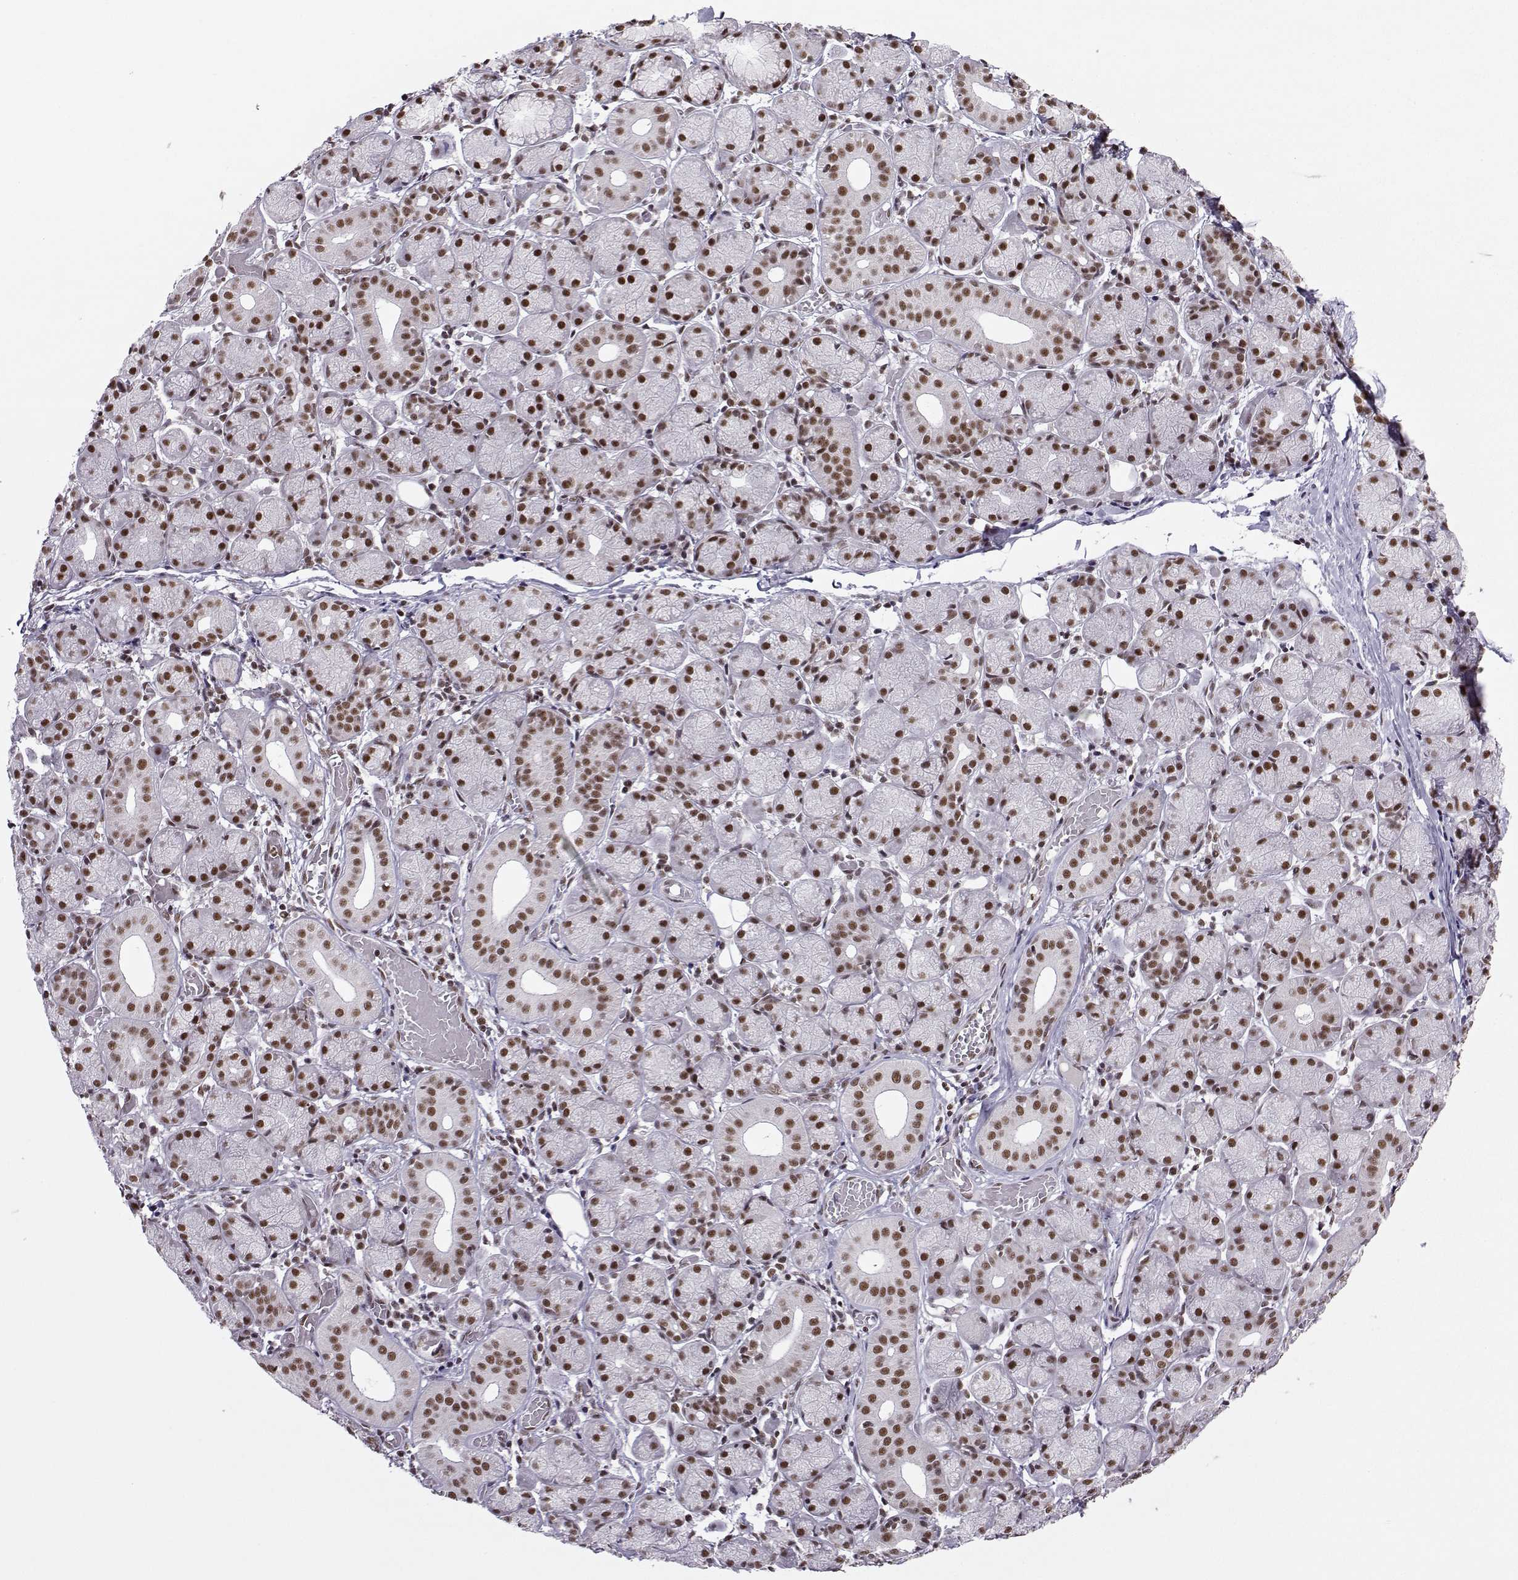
{"staining": {"intensity": "moderate", "quantity": "25%-75%", "location": "nuclear"}, "tissue": "salivary gland", "cell_type": "Glandular cells", "image_type": "normal", "snomed": [{"axis": "morphology", "description": "Normal tissue, NOS"}, {"axis": "topography", "description": "Salivary gland"}, {"axis": "topography", "description": "Peripheral nerve tissue"}], "caption": "Salivary gland stained with immunohistochemistry reveals moderate nuclear positivity in approximately 25%-75% of glandular cells.", "gene": "SNRPB2", "patient": {"sex": "female", "age": 24}}